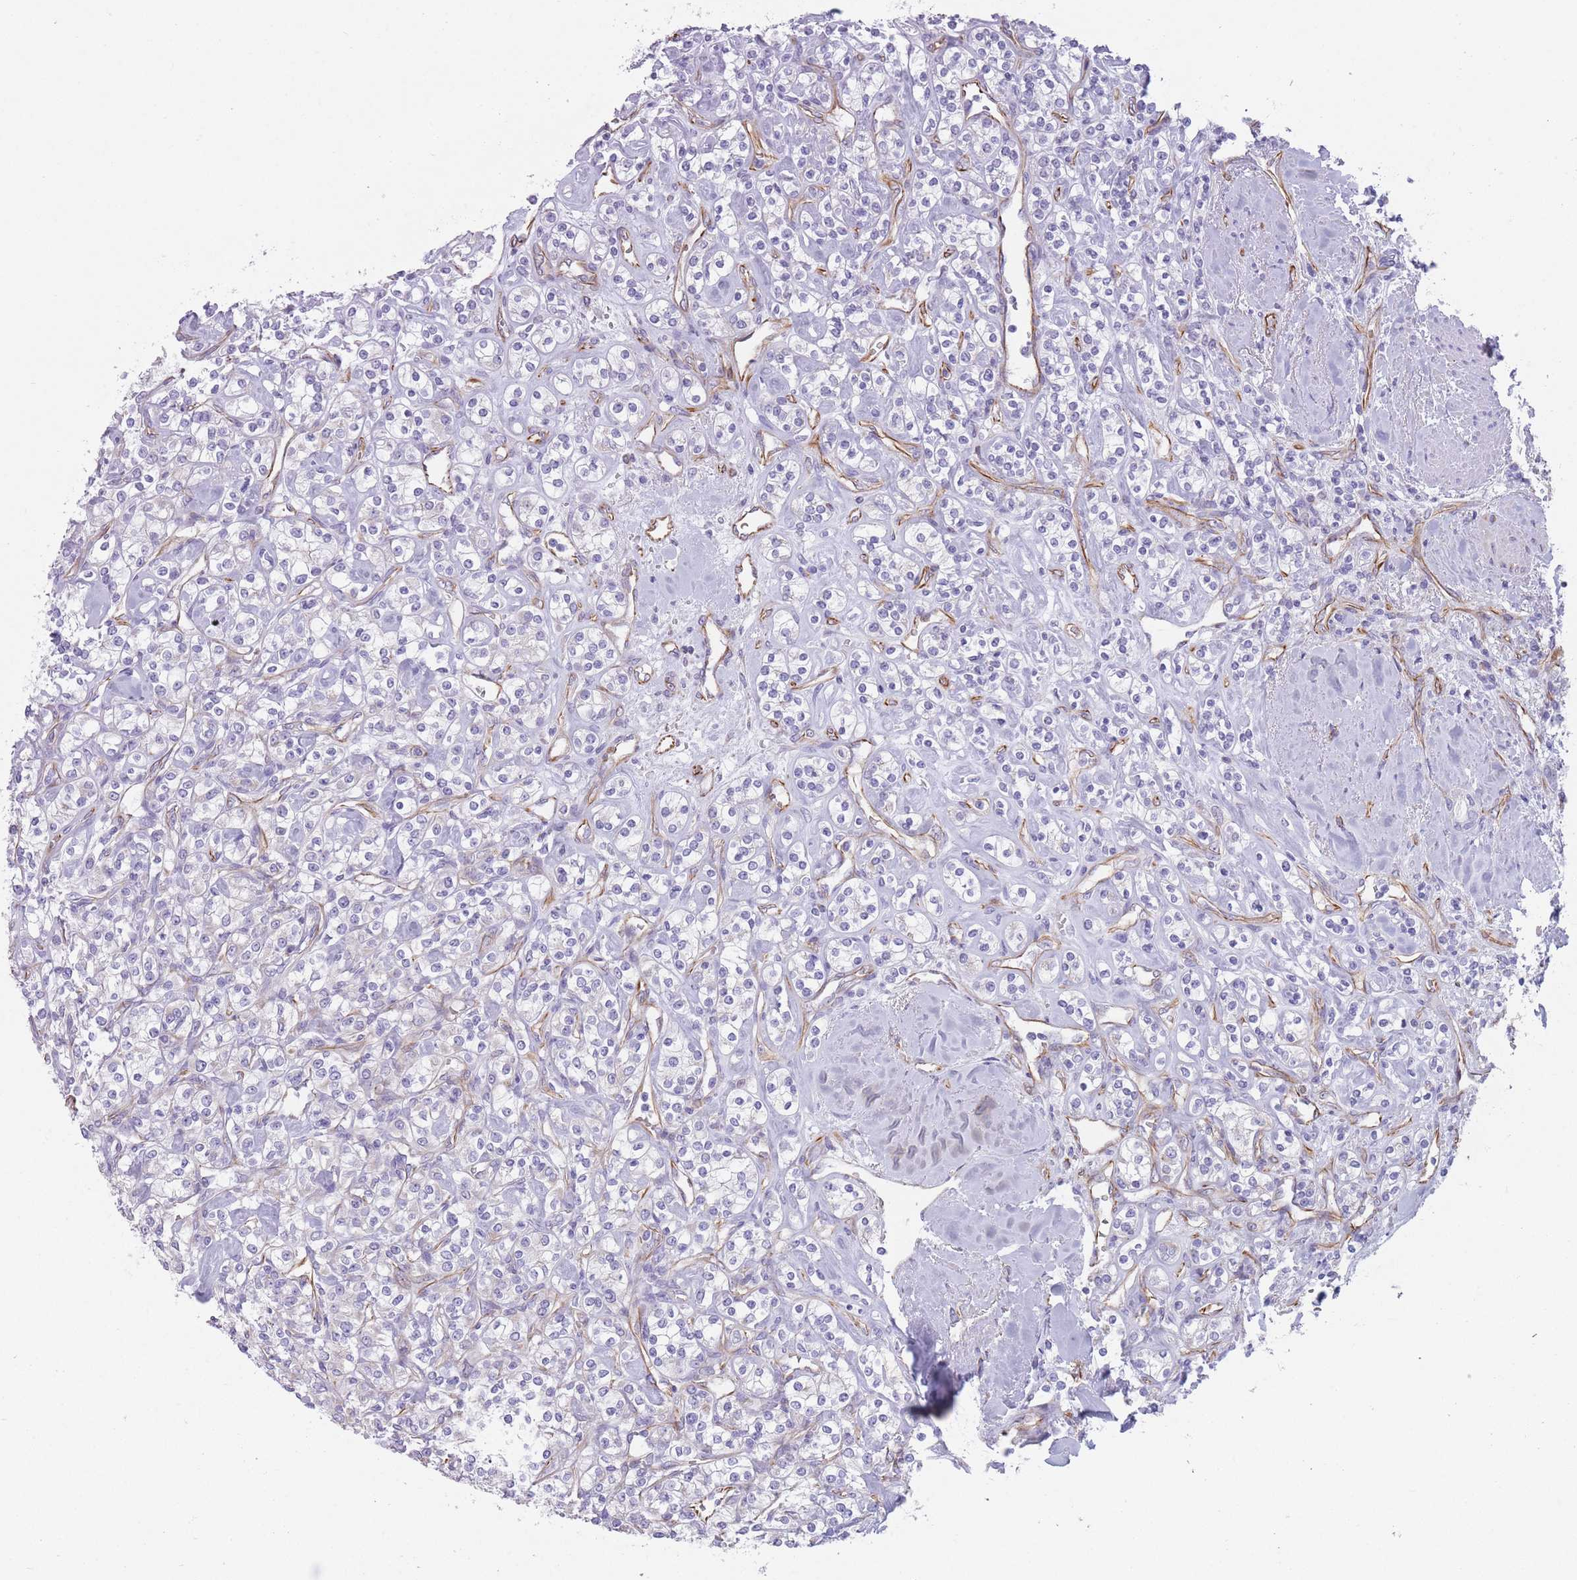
{"staining": {"intensity": "negative", "quantity": "none", "location": "none"}, "tissue": "renal cancer", "cell_type": "Tumor cells", "image_type": "cancer", "snomed": [{"axis": "morphology", "description": "Adenocarcinoma, NOS"}, {"axis": "topography", "description": "Kidney"}], "caption": "Immunohistochemistry (IHC) image of neoplastic tissue: adenocarcinoma (renal) stained with DAB reveals no significant protein staining in tumor cells.", "gene": "PTCD1", "patient": {"sex": "male", "age": 77}}